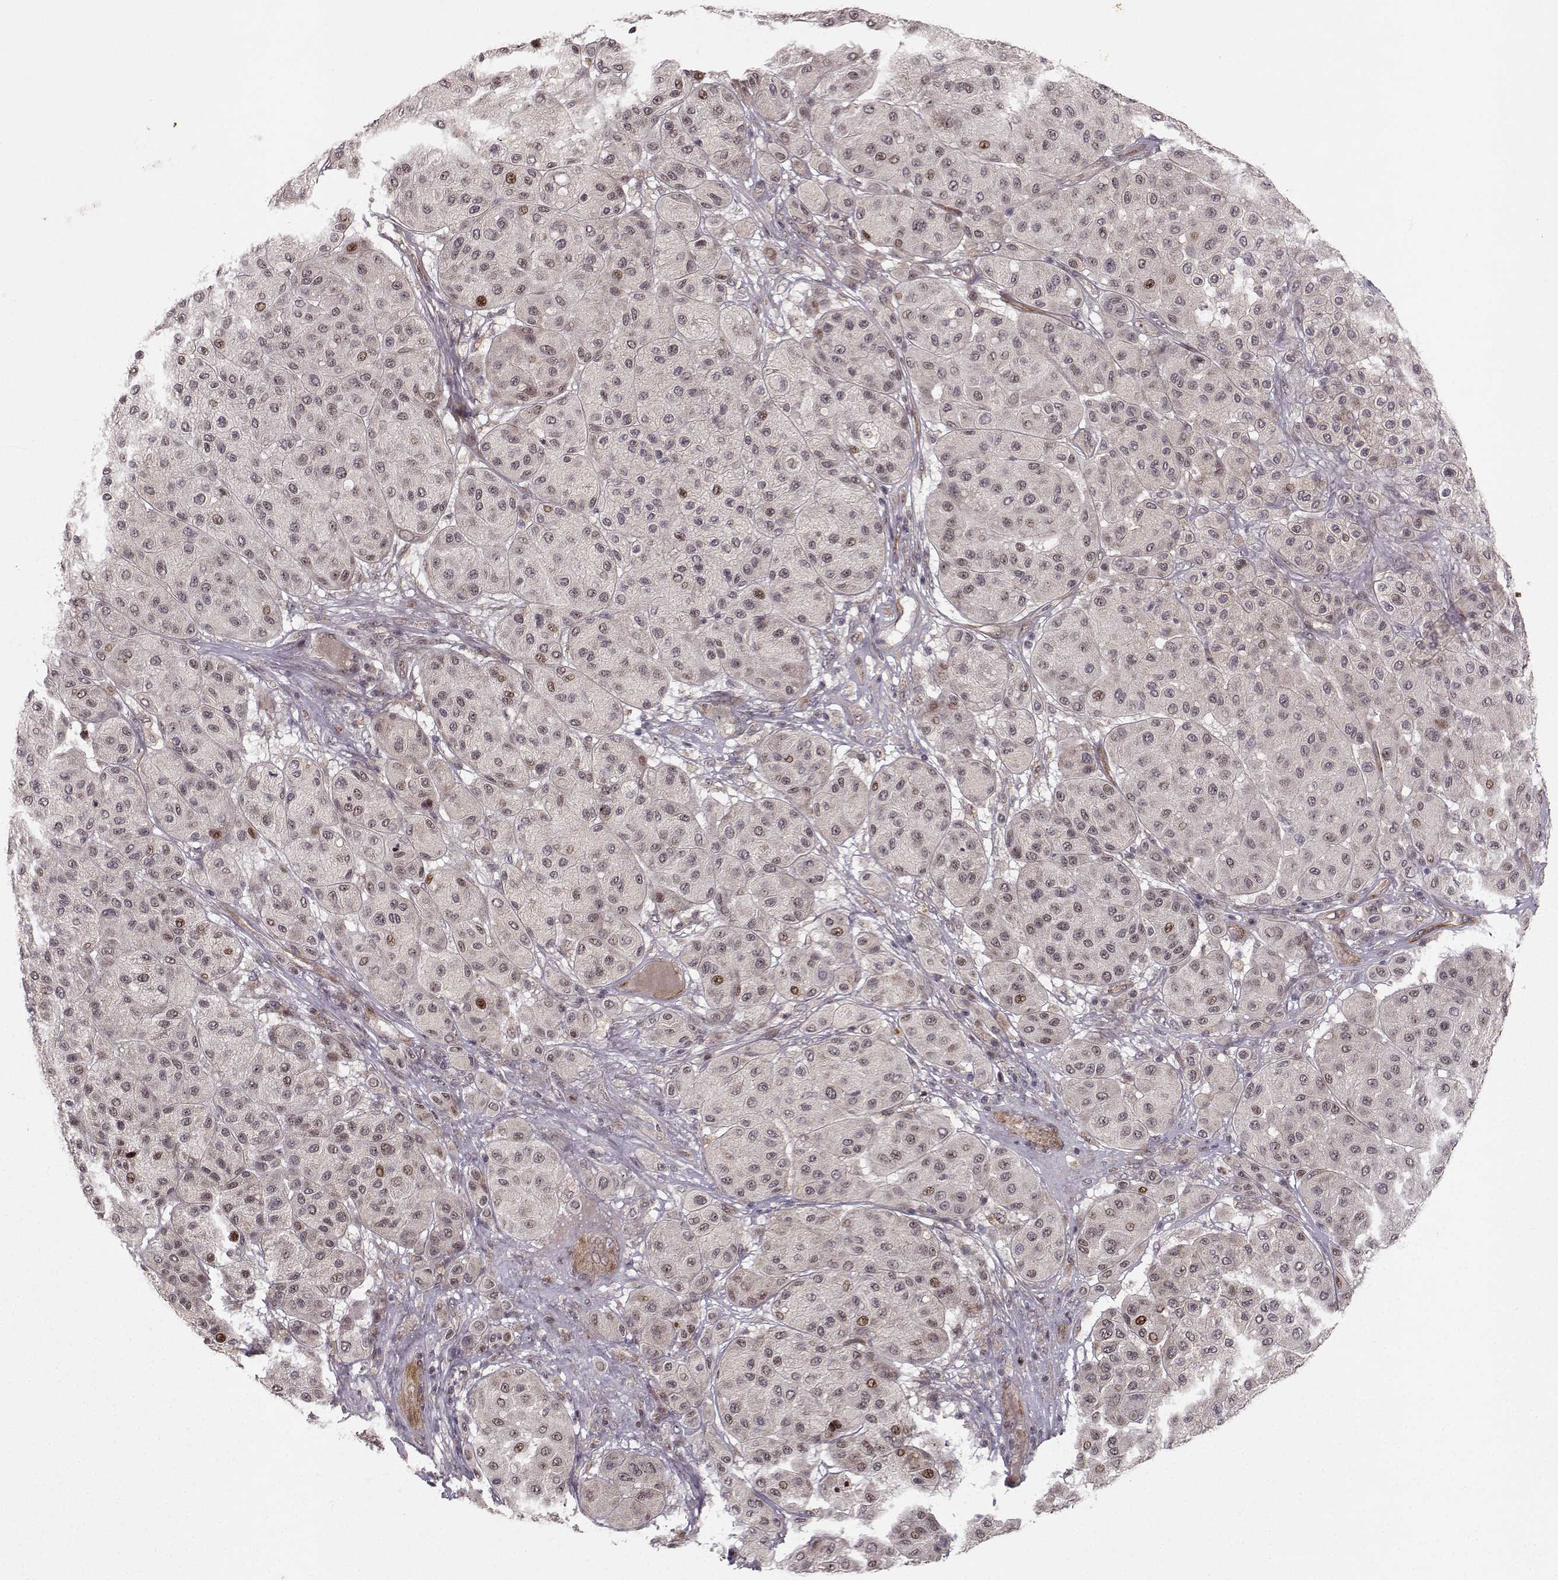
{"staining": {"intensity": "strong", "quantity": "<25%", "location": "nuclear"}, "tissue": "melanoma", "cell_type": "Tumor cells", "image_type": "cancer", "snomed": [{"axis": "morphology", "description": "Malignant melanoma, Metastatic site"}, {"axis": "topography", "description": "Smooth muscle"}], "caption": "A medium amount of strong nuclear staining is identified in about <25% of tumor cells in malignant melanoma (metastatic site) tissue.", "gene": "APC", "patient": {"sex": "male", "age": 41}}